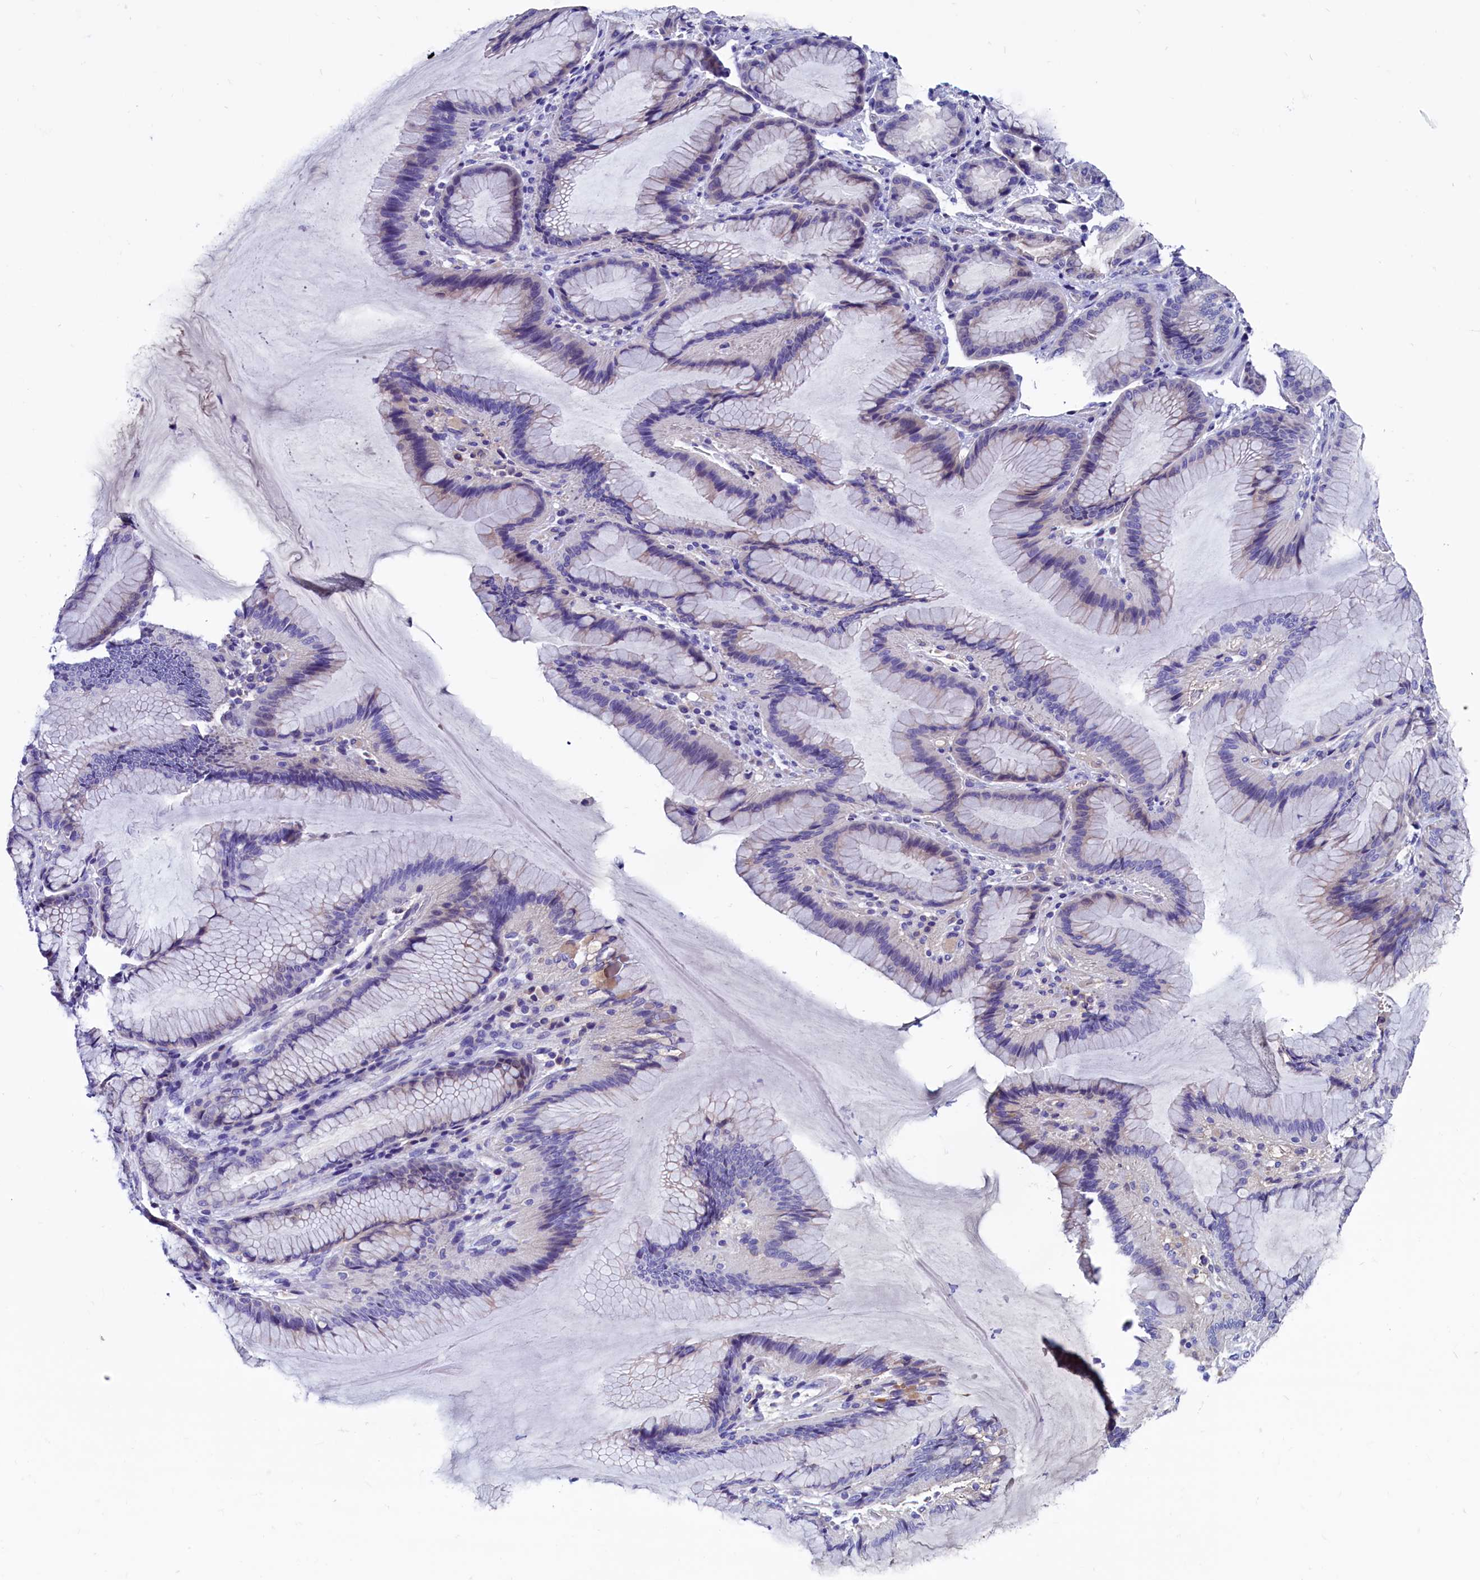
{"staining": {"intensity": "negative", "quantity": "none", "location": "none"}, "tissue": "stomach cancer", "cell_type": "Tumor cells", "image_type": "cancer", "snomed": [{"axis": "morphology", "description": "Adenocarcinoma, NOS"}, {"axis": "topography", "description": "Stomach"}], "caption": "DAB (3,3'-diaminobenzidine) immunohistochemical staining of human stomach cancer demonstrates no significant staining in tumor cells.", "gene": "CCBE1", "patient": {"sex": "female", "age": 79}}